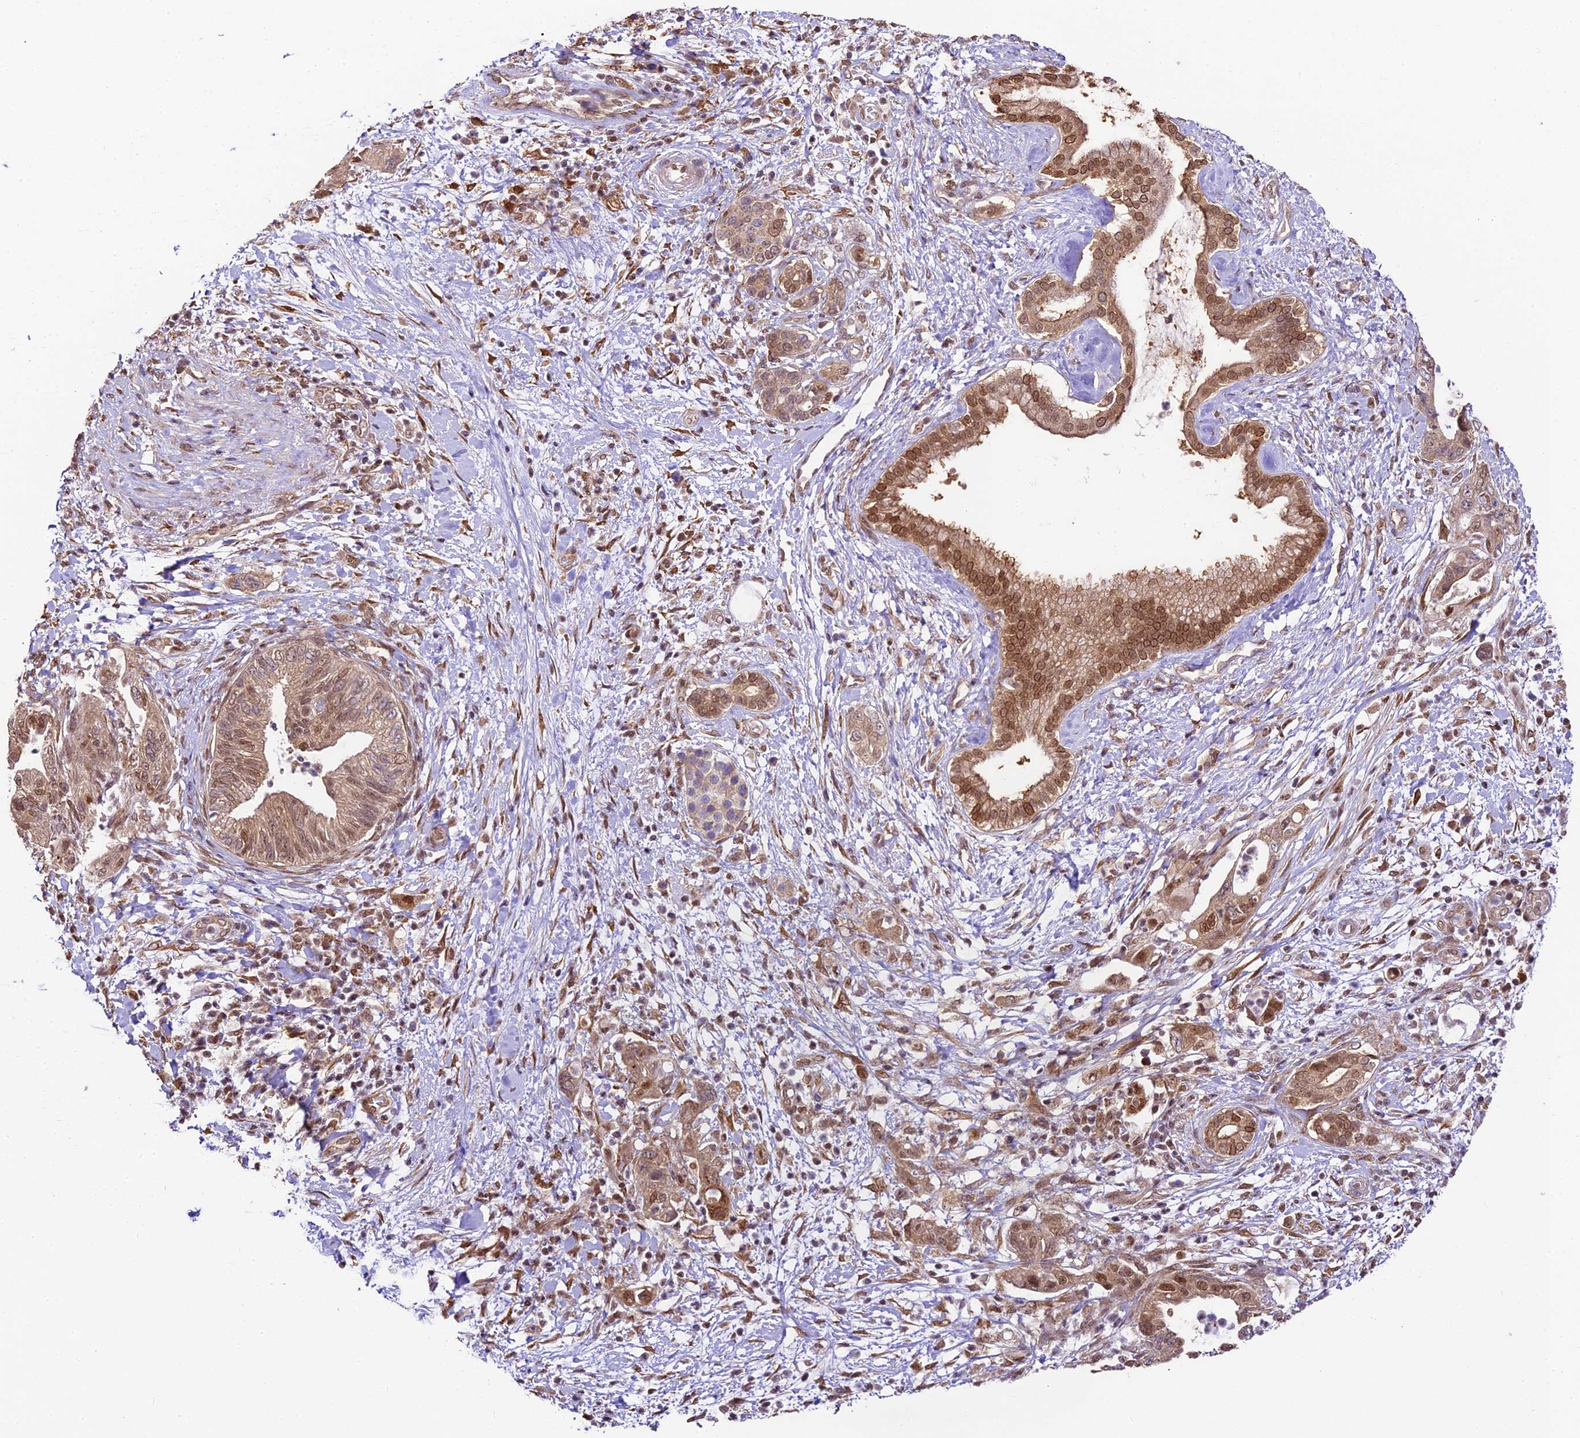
{"staining": {"intensity": "moderate", "quantity": ">75%", "location": "cytoplasmic/membranous,nuclear"}, "tissue": "pancreatic cancer", "cell_type": "Tumor cells", "image_type": "cancer", "snomed": [{"axis": "morphology", "description": "Adenocarcinoma, NOS"}, {"axis": "topography", "description": "Pancreas"}], "caption": "Protein analysis of pancreatic cancer (adenocarcinoma) tissue exhibits moderate cytoplasmic/membranous and nuclear staining in about >75% of tumor cells. (brown staining indicates protein expression, while blue staining denotes nuclei).", "gene": "TRIM22", "patient": {"sex": "female", "age": 73}}